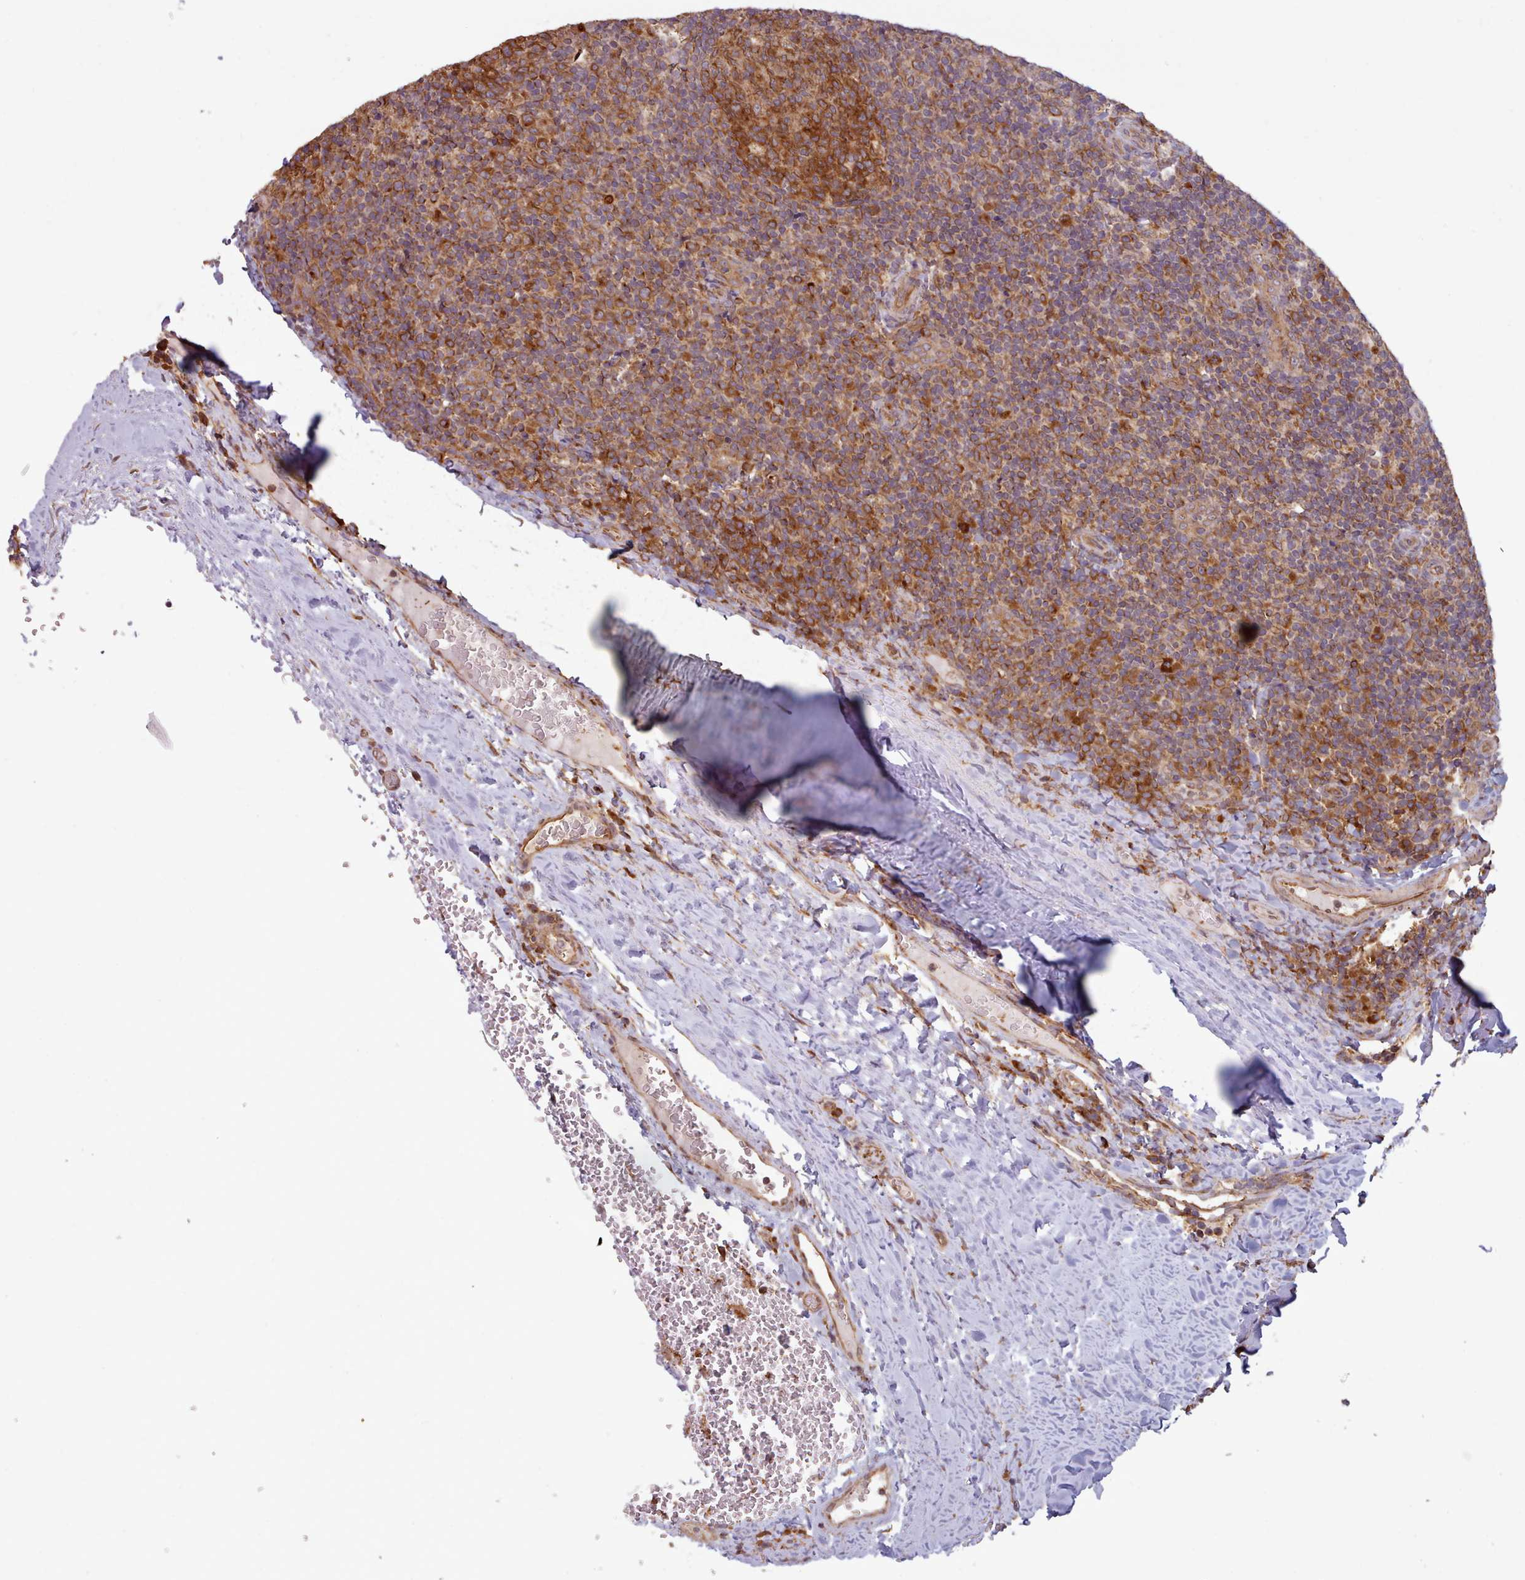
{"staining": {"intensity": "strong", "quantity": ">75%", "location": "cytoplasmic/membranous"}, "tissue": "tonsil", "cell_type": "Germinal center cells", "image_type": "normal", "snomed": [{"axis": "morphology", "description": "Normal tissue, NOS"}, {"axis": "topography", "description": "Tonsil"}], "caption": "This histopathology image displays IHC staining of unremarkable human tonsil, with high strong cytoplasmic/membranous expression in about >75% of germinal center cells.", "gene": "CRYBG1", "patient": {"sex": "male", "age": 17}}